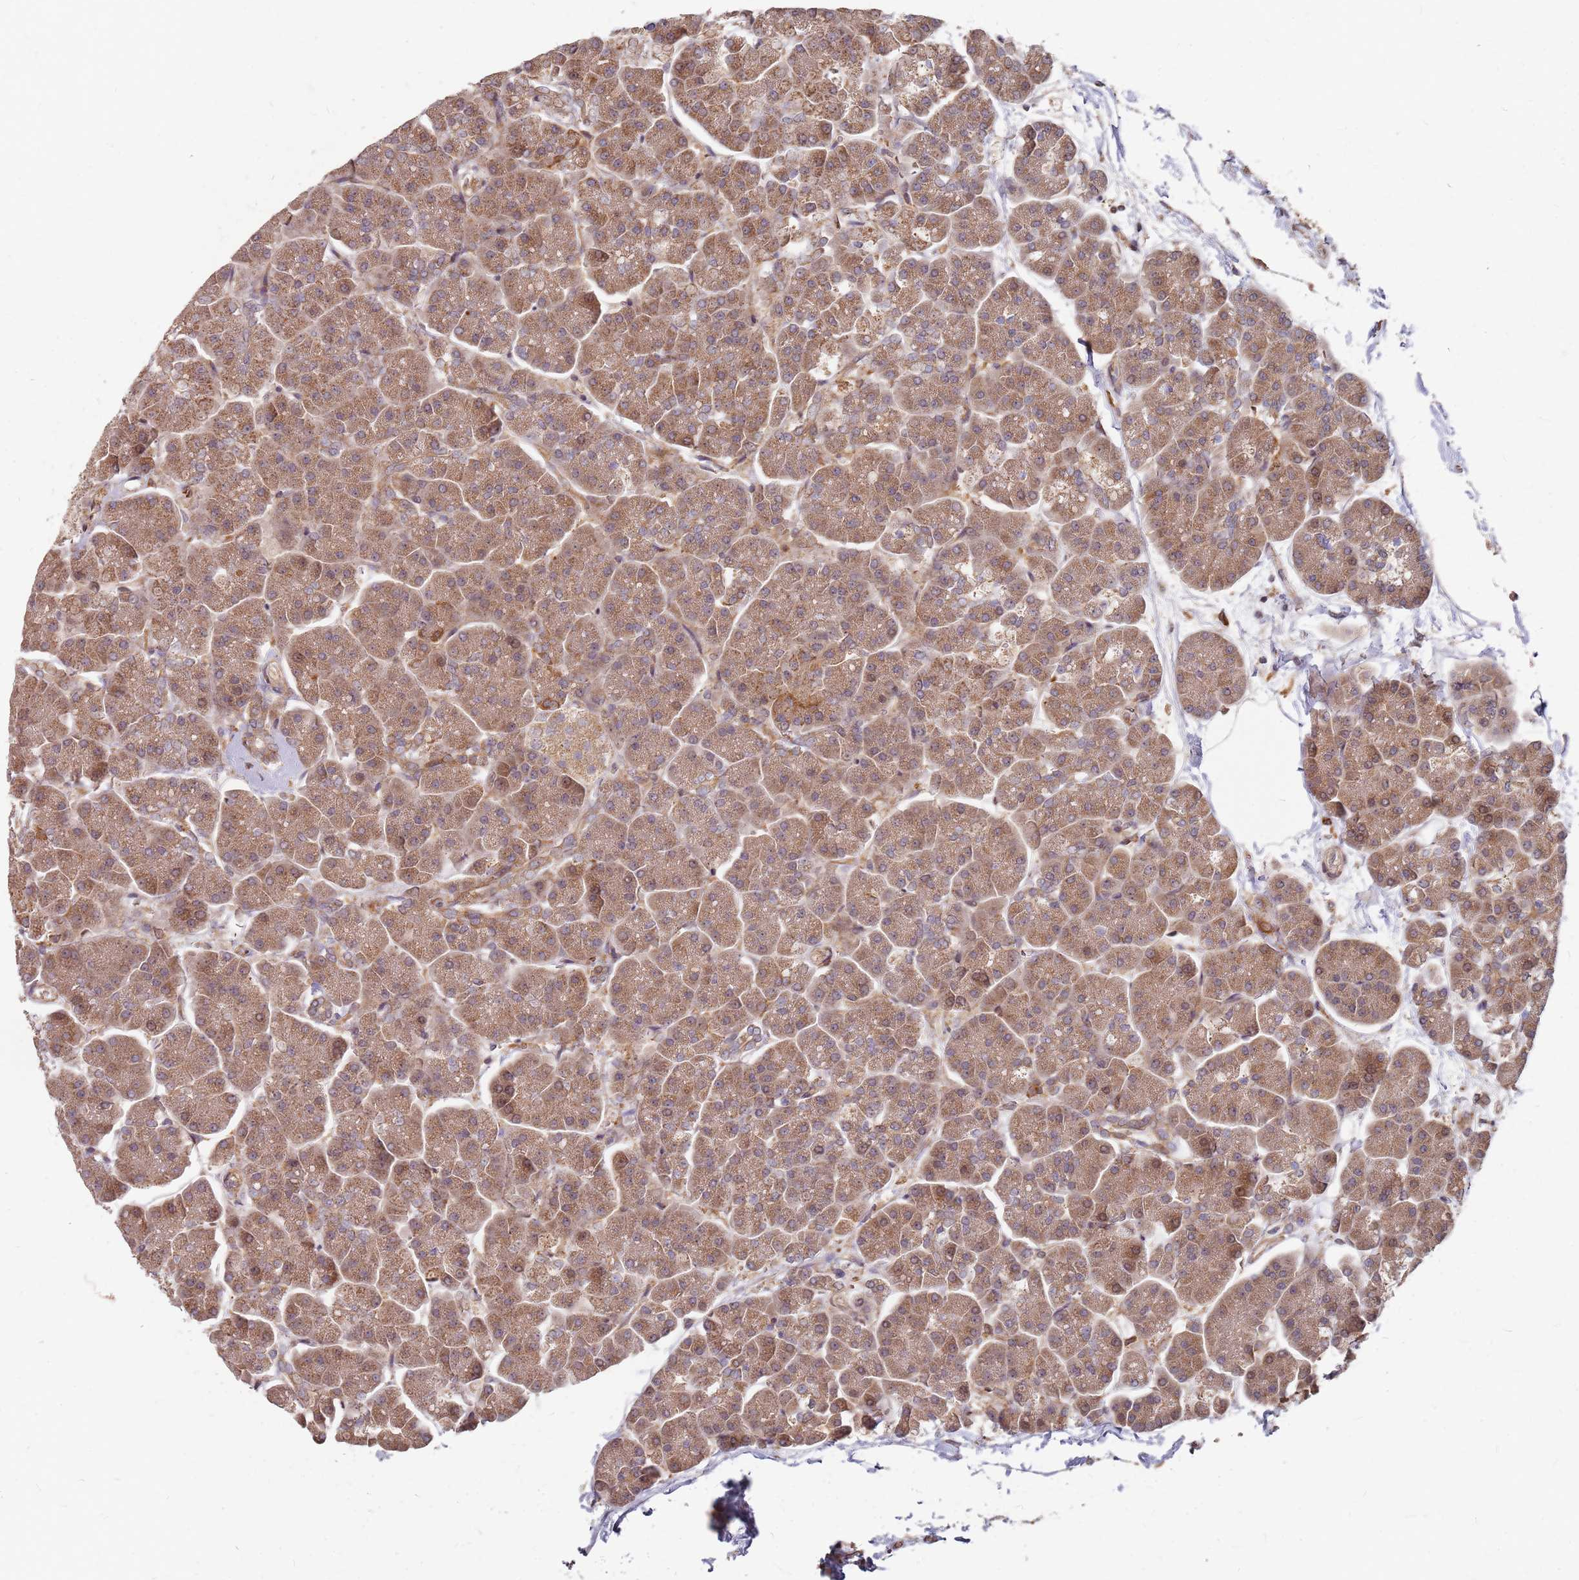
{"staining": {"intensity": "strong", "quantity": ">75%", "location": "cytoplasmic/membranous"}, "tissue": "pancreas", "cell_type": "Exocrine glandular cells", "image_type": "normal", "snomed": [{"axis": "morphology", "description": "Normal tissue, NOS"}, {"axis": "topography", "description": "Pancreas"}, {"axis": "topography", "description": "Peripheral nerve tissue"}], "caption": "Brown immunohistochemical staining in benign pancreas demonstrates strong cytoplasmic/membranous positivity in about >75% of exocrine glandular cells.", "gene": "TRABD", "patient": {"sex": "male", "age": 54}}